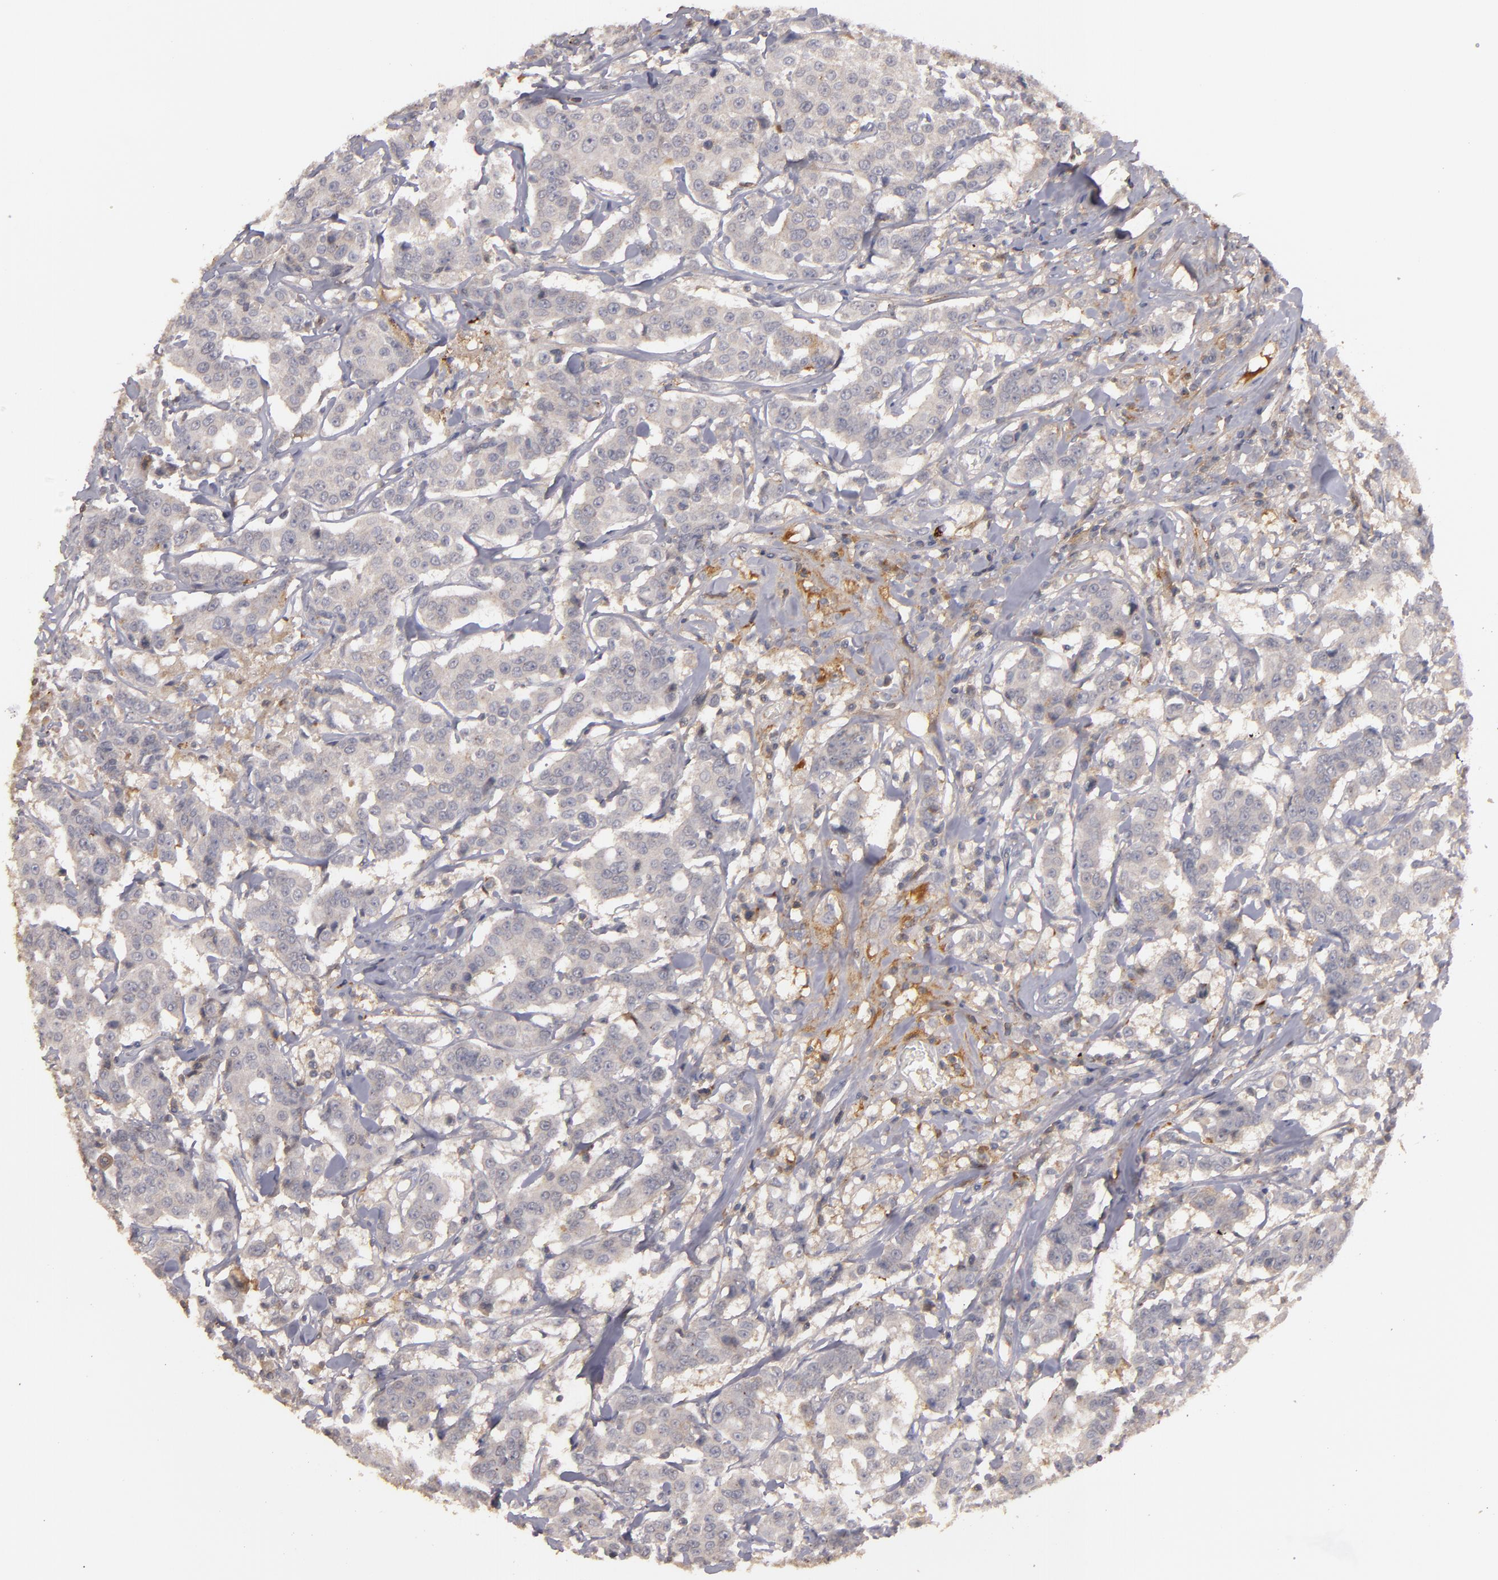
{"staining": {"intensity": "negative", "quantity": "none", "location": "none"}, "tissue": "breast cancer", "cell_type": "Tumor cells", "image_type": "cancer", "snomed": [{"axis": "morphology", "description": "Duct carcinoma"}, {"axis": "topography", "description": "Breast"}], "caption": "This is a histopathology image of immunohistochemistry (IHC) staining of invasive ductal carcinoma (breast), which shows no staining in tumor cells.", "gene": "MBL2", "patient": {"sex": "female", "age": 27}}